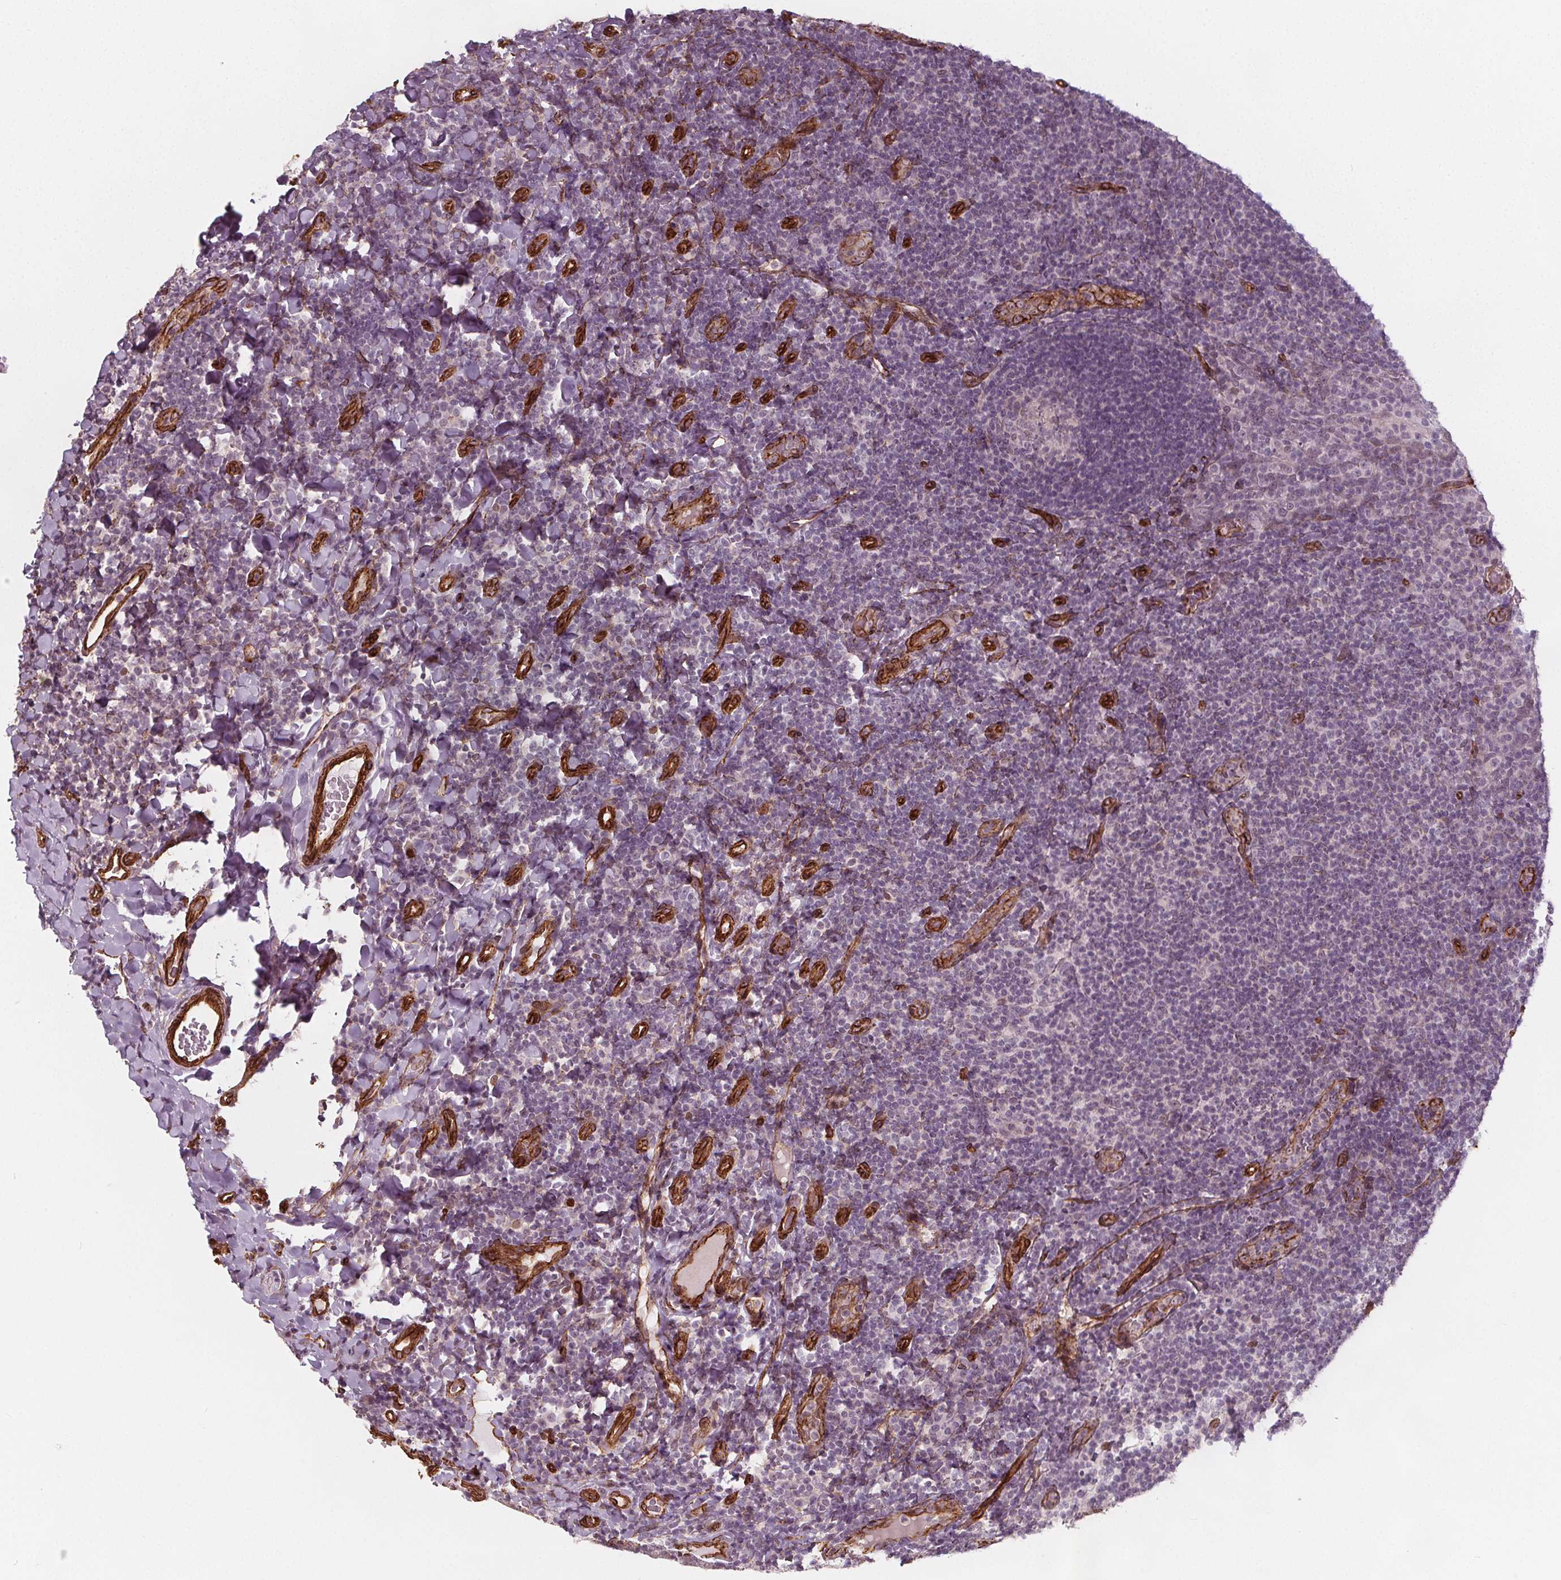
{"staining": {"intensity": "negative", "quantity": "none", "location": "none"}, "tissue": "tonsil", "cell_type": "Germinal center cells", "image_type": "normal", "snomed": [{"axis": "morphology", "description": "Normal tissue, NOS"}, {"axis": "topography", "description": "Tonsil"}], "caption": "Immunohistochemical staining of normal tonsil demonstrates no significant positivity in germinal center cells. (DAB IHC, high magnification).", "gene": "HAS1", "patient": {"sex": "male", "age": 17}}